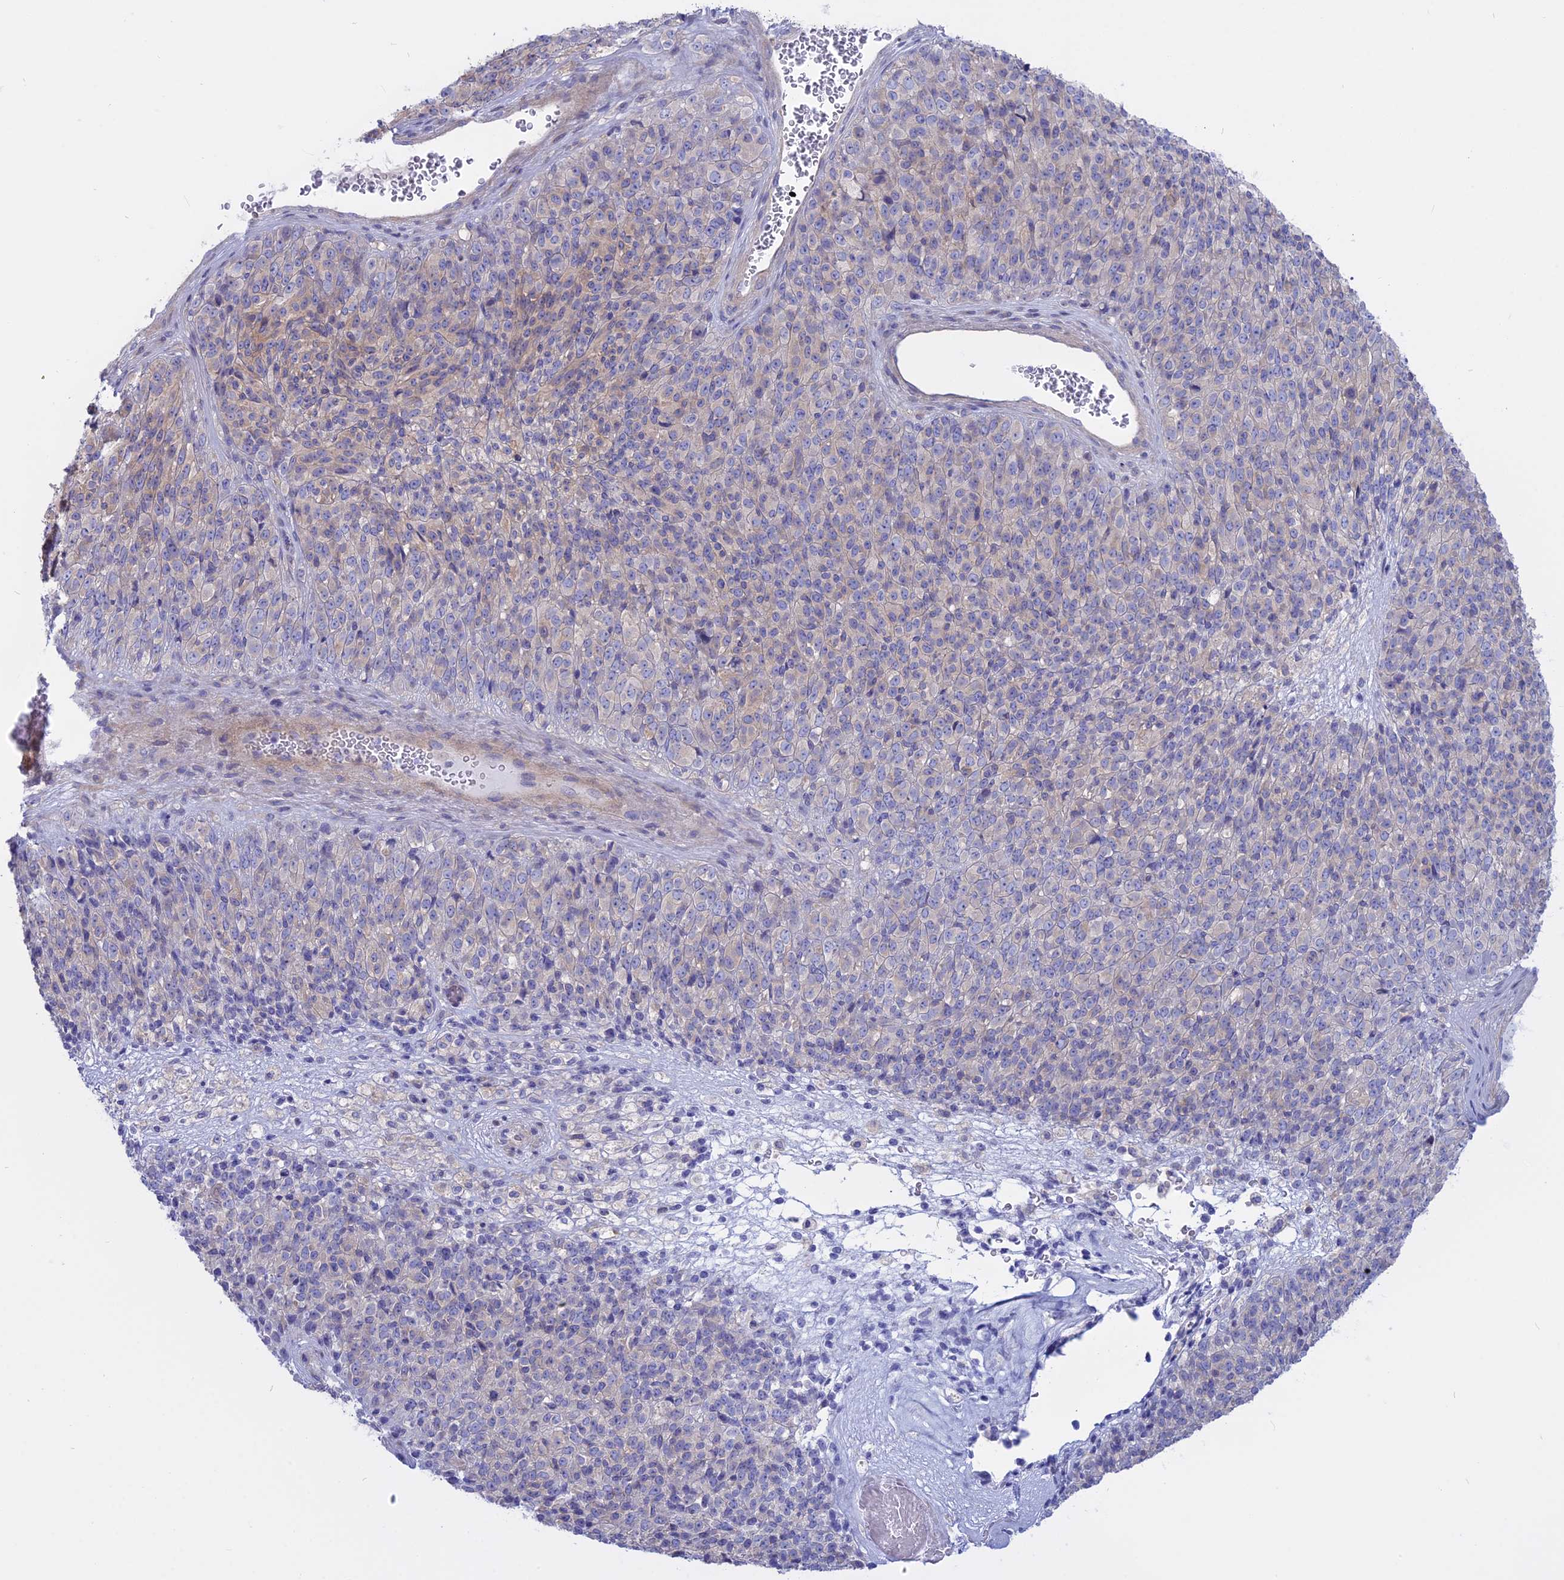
{"staining": {"intensity": "weak", "quantity": "<25%", "location": "cytoplasmic/membranous"}, "tissue": "melanoma", "cell_type": "Tumor cells", "image_type": "cancer", "snomed": [{"axis": "morphology", "description": "Malignant melanoma, Metastatic site"}, {"axis": "topography", "description": "Brain"}], "caption": "This is an immunohistochemistry (IHC) image of malignant melanoma (metastatic site). There is no expression in tumor cells.", "gene": "AHCYL1", "patient": {"sex": "female", "age": 56}}